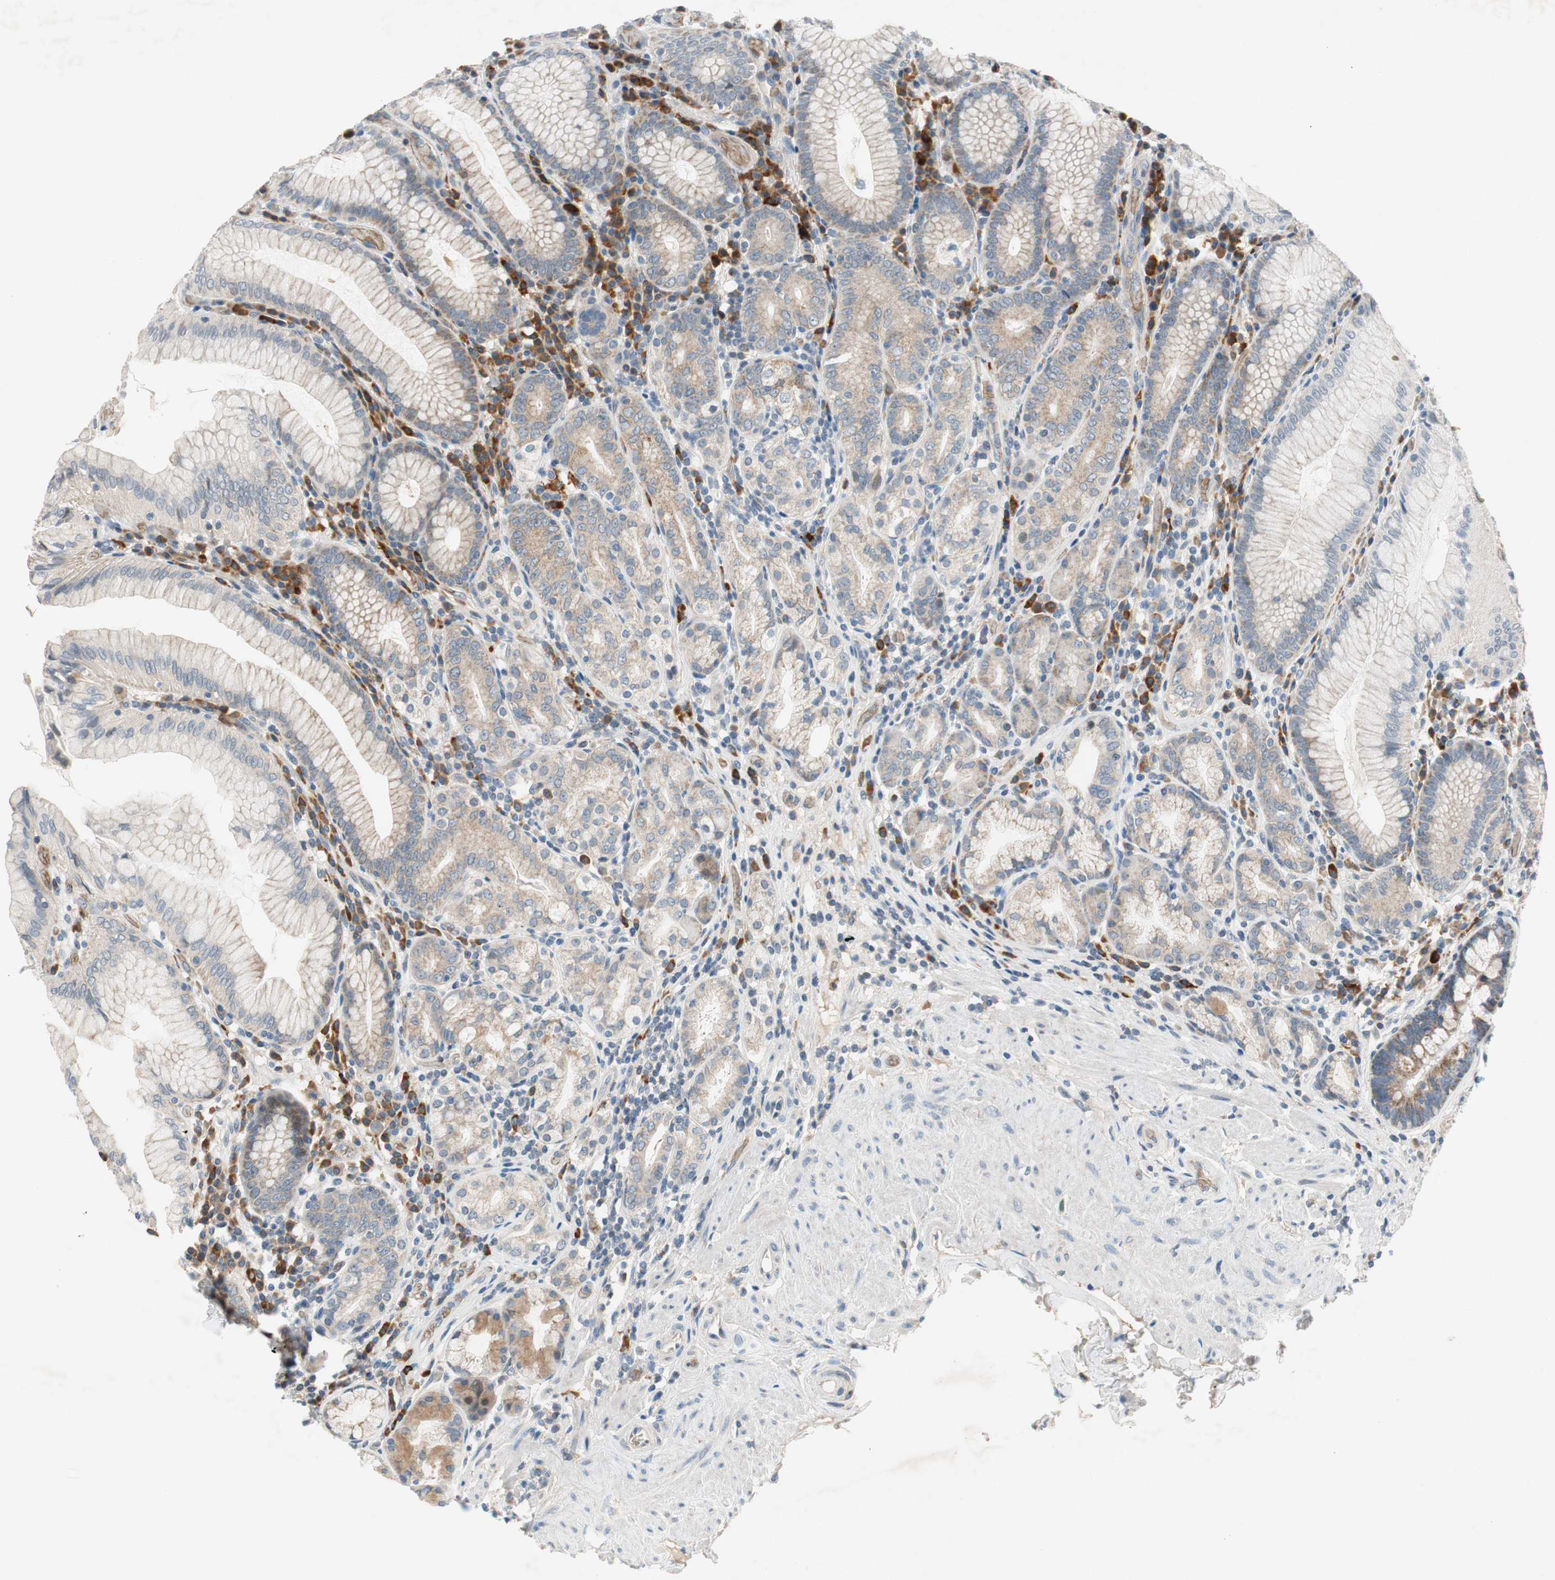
{"staining": {"intensity": "moderate", "quantity": "25%-75%", "location": "cytoplasmic/membranous"}, "tissue": "stomach", "cell_type": "Glandular cells", "image_type": "normal", "snomed": [{"axis": "morphology", "description": "Normal tissue, NOS"}, {"axis": "topography", "description": "Stomach, lower"}], "caption": "Immunohistochemistry of unremarkable human stomach demonstrates medium levels of moderate cytoplasmic/membranous staining in about 25%-75% of glandular cells.", "gene": "GYPC", "patient": {"sex": "female", "age": 76}}